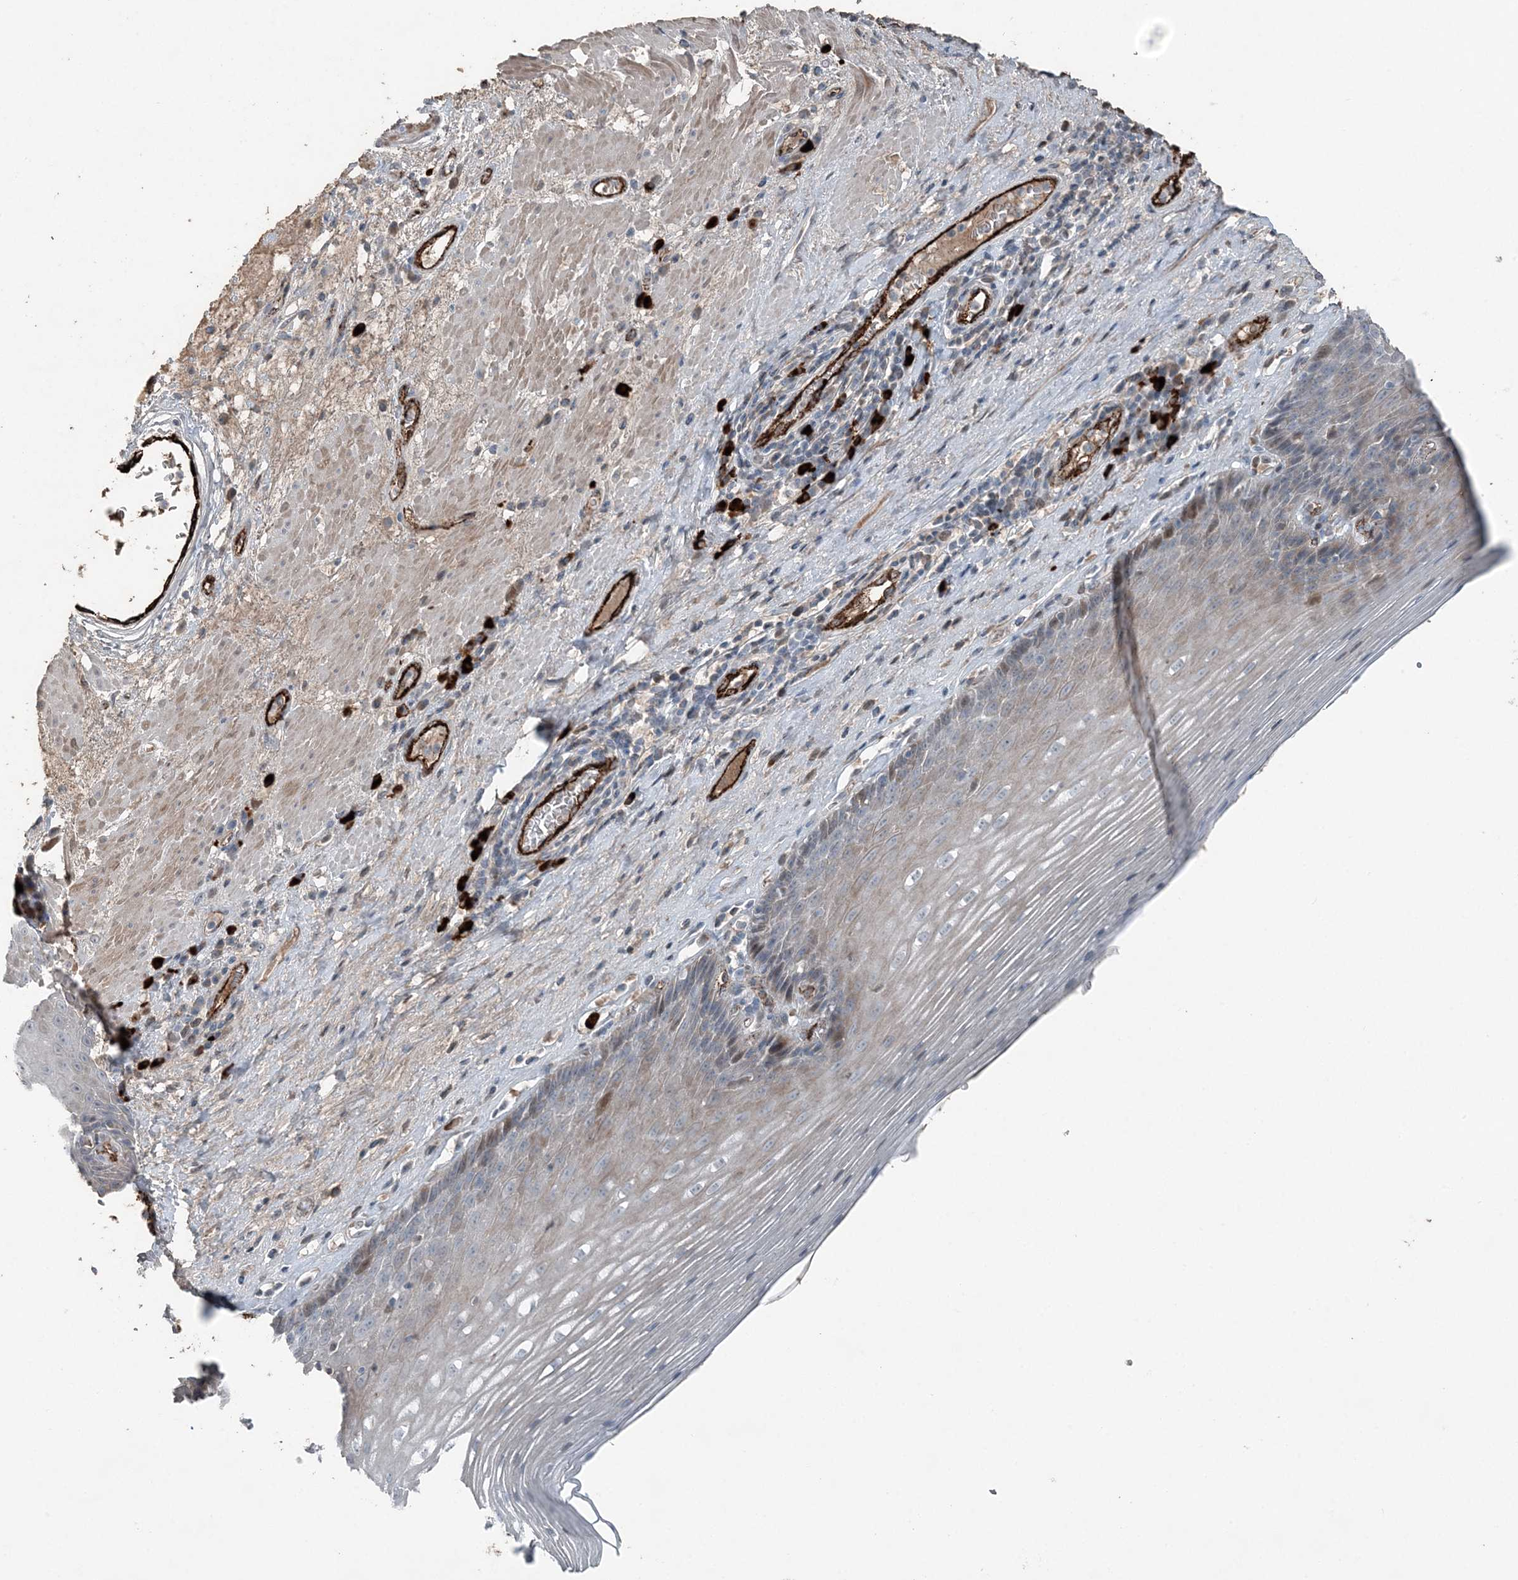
{"staining": {"intensity": "weak", "quantity": "<25%", "location": "cytoplasmic/membranous"}, "tissue": "esophagus", "cell_type": "Squamous epithelial cells", "image_type": "normal", "snomed": [{"axis": "morphology", "description": "Normal tissue, NOS"}, {"axis": "topography", "description": "Esophagus"}], "caption": "This histopathology image is of benign esophagus stained with immunohistochemistry (IHC) to label a protein in brown with the nuclei are counter-stained blue. There is no positivity in squamous epithelial cells.", "gene": "ELOVL7", "patient": {"sex": "male", "age": 62}}